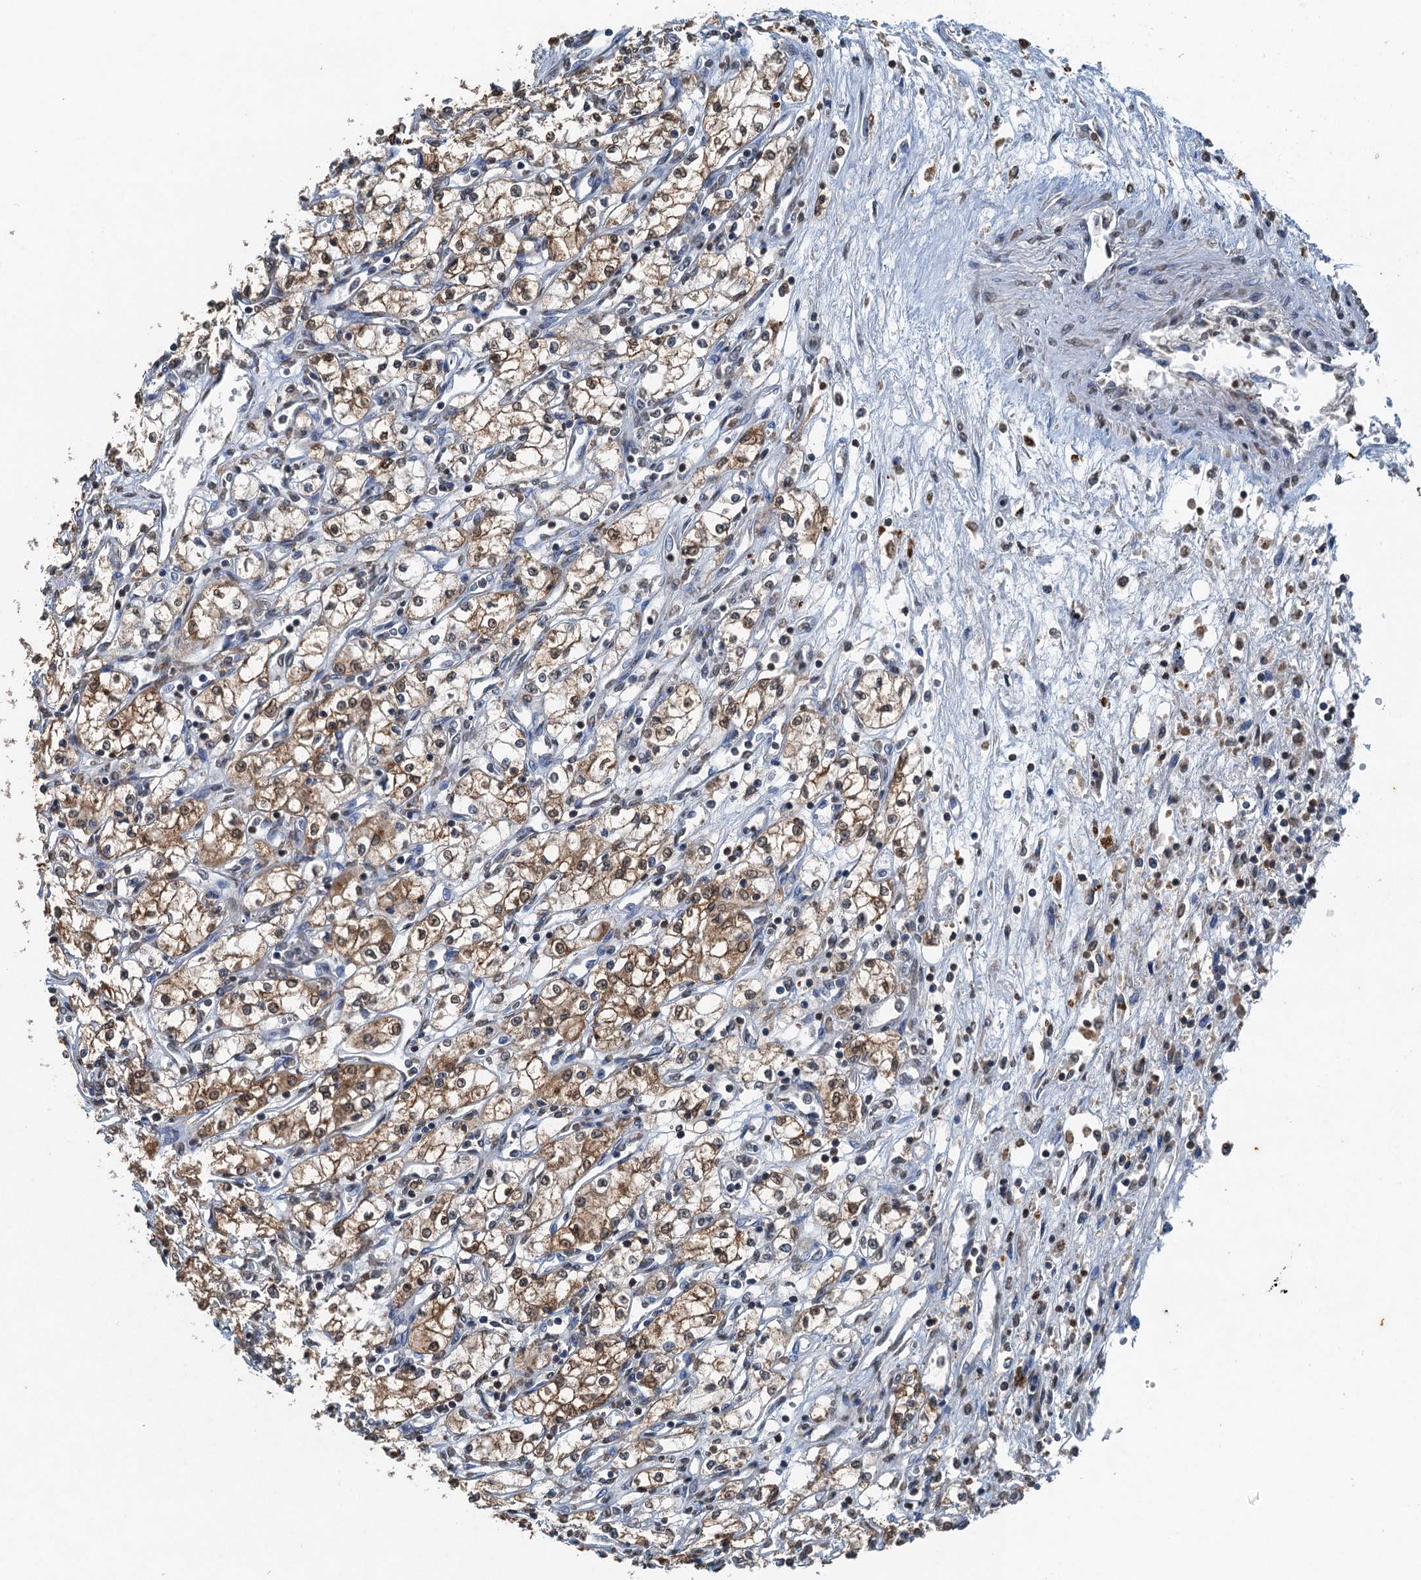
{"staining": {"intensity": "moderate", "quantity": ">75%", "location": "cytoplasmic/membranous"}, "tissue": "renal cancer", "cell_type": "Tumor cells", "image_type": "cancer", "snomed": [{"axis": "morphology", "description": "Adenocarcinoma, NOS"}, {"axis": "topography", "description": "Kidney"}], "caption": "This photomicrograph reveals renal cancer stained with immunohistochemistry (IHC) to label a protein in brown. The cytoplasmic/membranous of tumor cells show moderate positivity for the protein. Nuclei are counter-stained blue.", "gene": "TCTN1", "patient": {"sex": "male", "age": 59}}